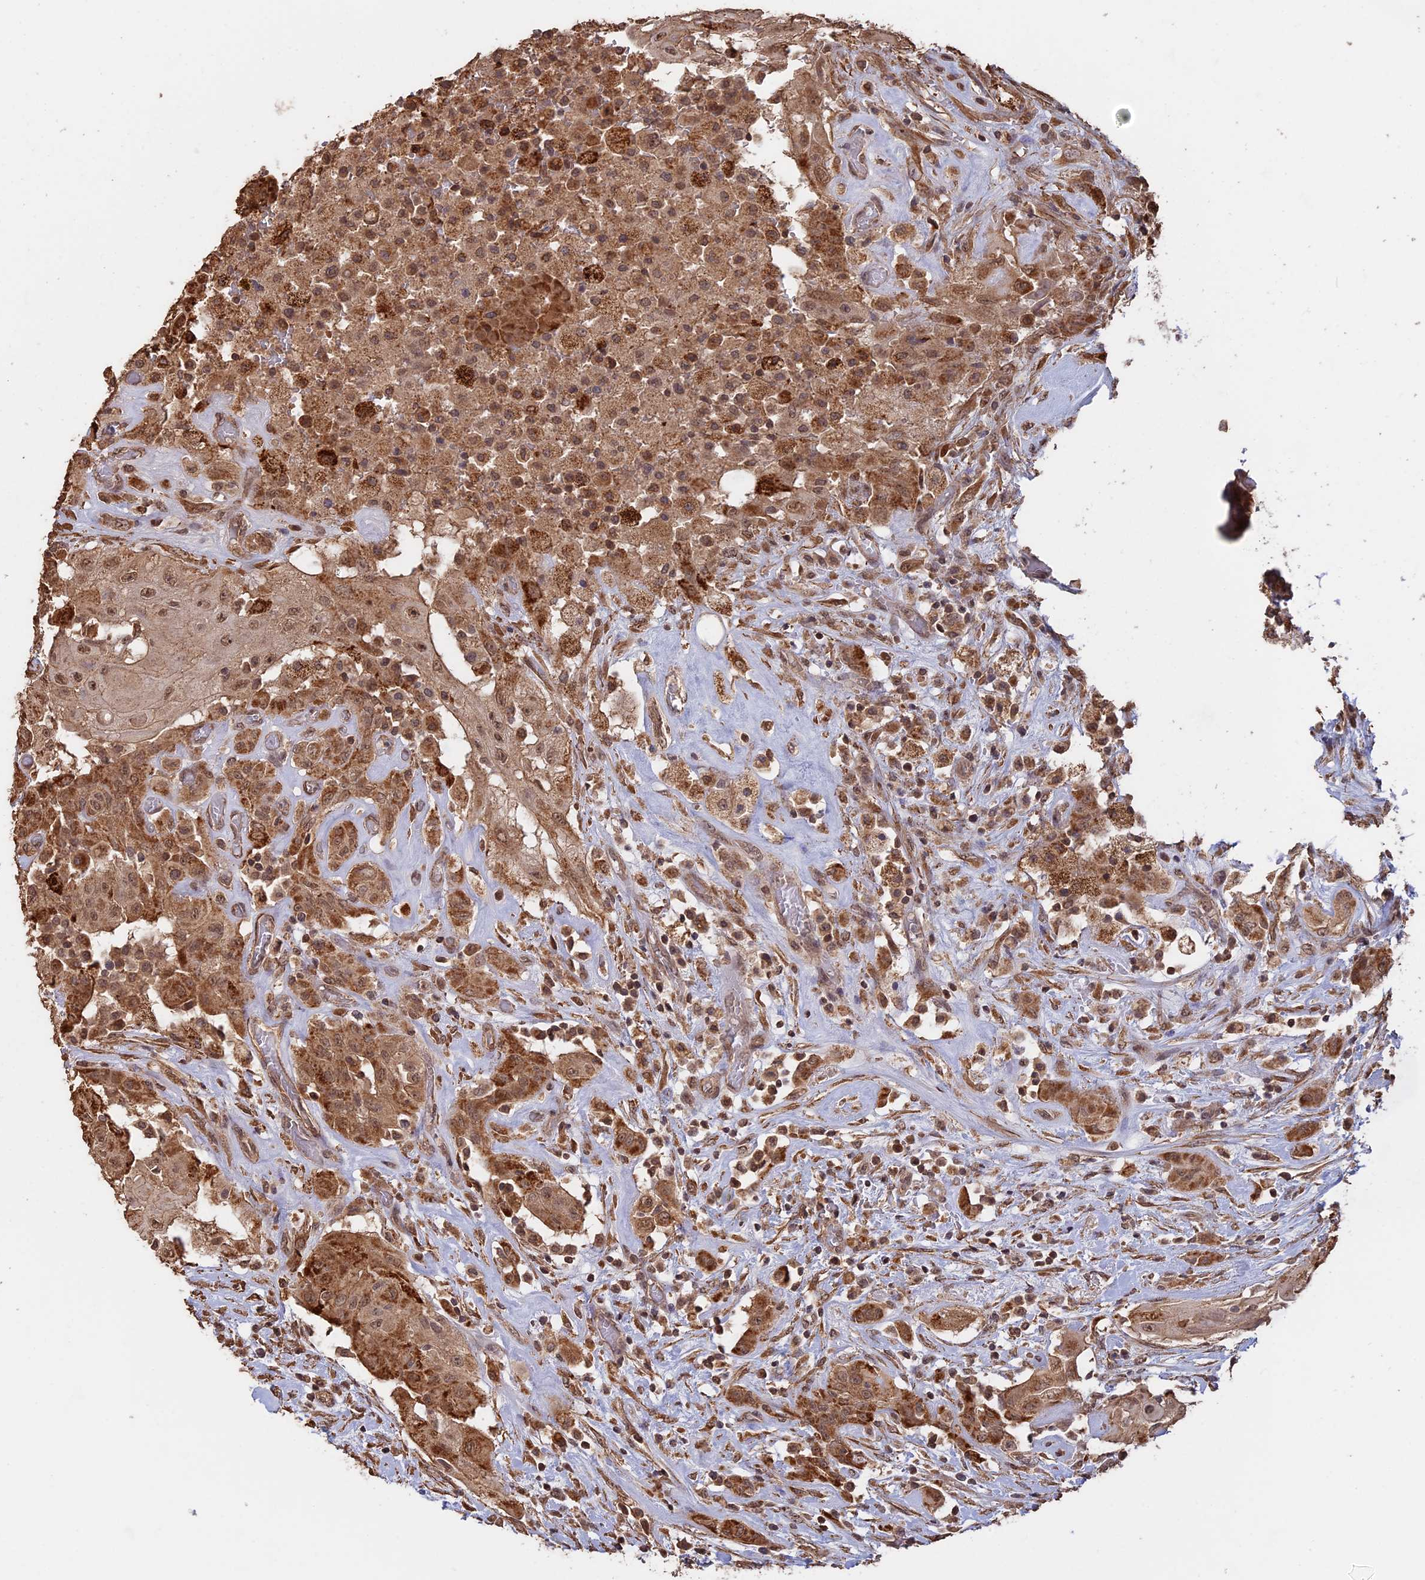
{"staining": {"intensity": "strong", "quantity": ">75%", "location": "cytoplasmic/membranous,nuclear"}, "tissue": "thyroid cancer", "cell_type": "Tumor cells", "image_type": "cancer", "snomed": [{"axis": "morphology", "description": "Papillary adenocarcinoma, NOS"}, {"axis": "topography", "description": "Thyroid gland"}], "caption": "Thyroid cancer (papillary adenocarcinoma) stained with IHC shows strong cytoplasmic/membranous and nuclear positivity in approximately >75% of tumor cells. (IHC, brightfield microscopy, high magnification).", "gene": "FAM210B", "patient": {"sex": "female", "age": 59}}